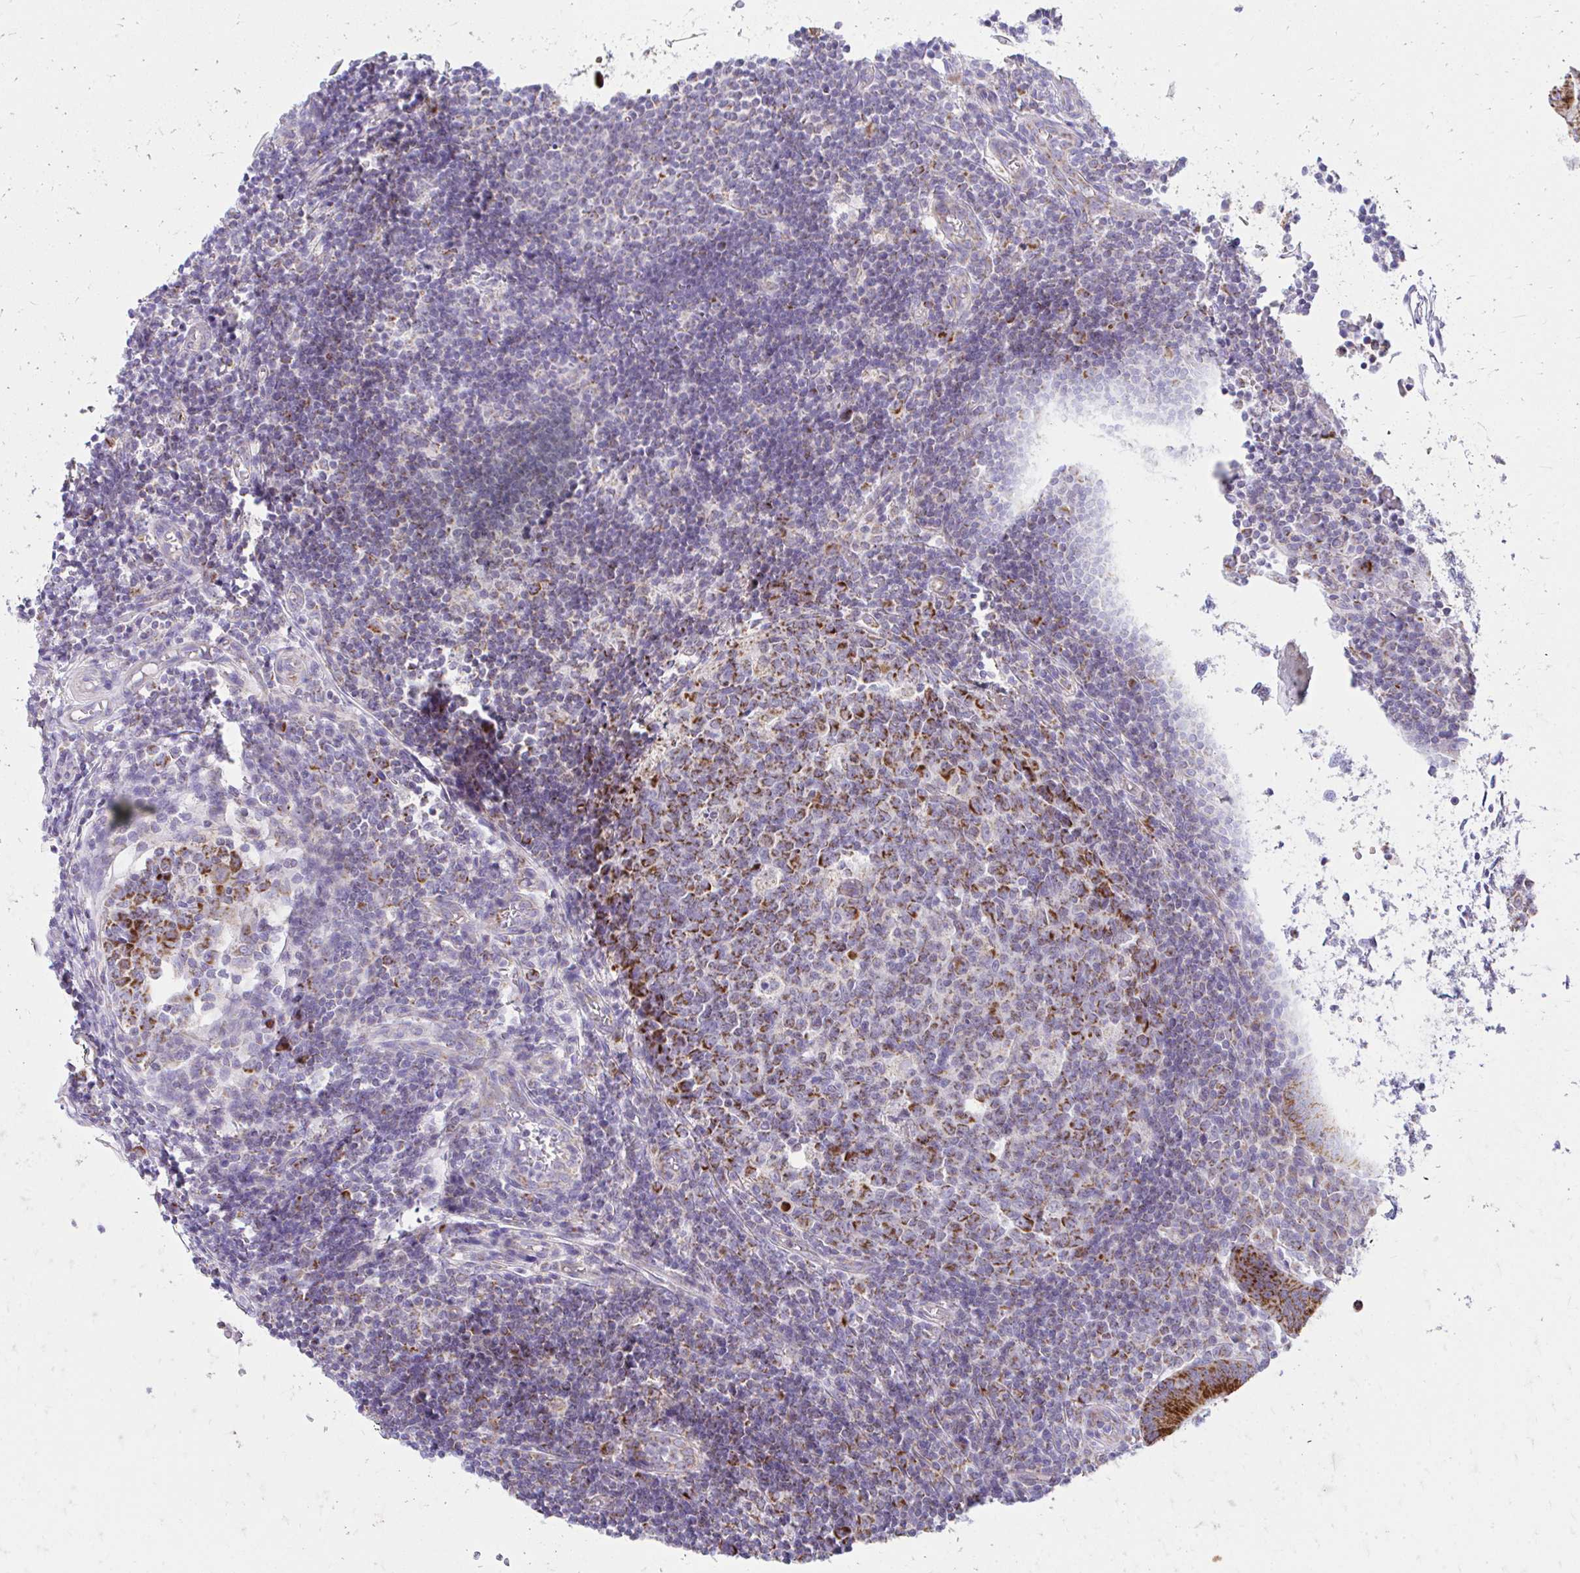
{"staining": {"intensity": "strong", "quantity": ">75%", "location": "cytoplasmic/membranous"}, "tissue": "appendix", "cell_type": "Glandular cells", "image_type": "normal", "snomed": [{"axis": "morphology", "description": "Normal tissue, NOS"}, {"axis": "topography", "description": "Appendix"}], "caption": "Brown immunohistochemical staining in benign appendix exhibits strong cytoplasmic/membranous expression in about >75% of glandular cells.", "gene": "MRPL19", "patient": {"sex": "male", "age": 18}}